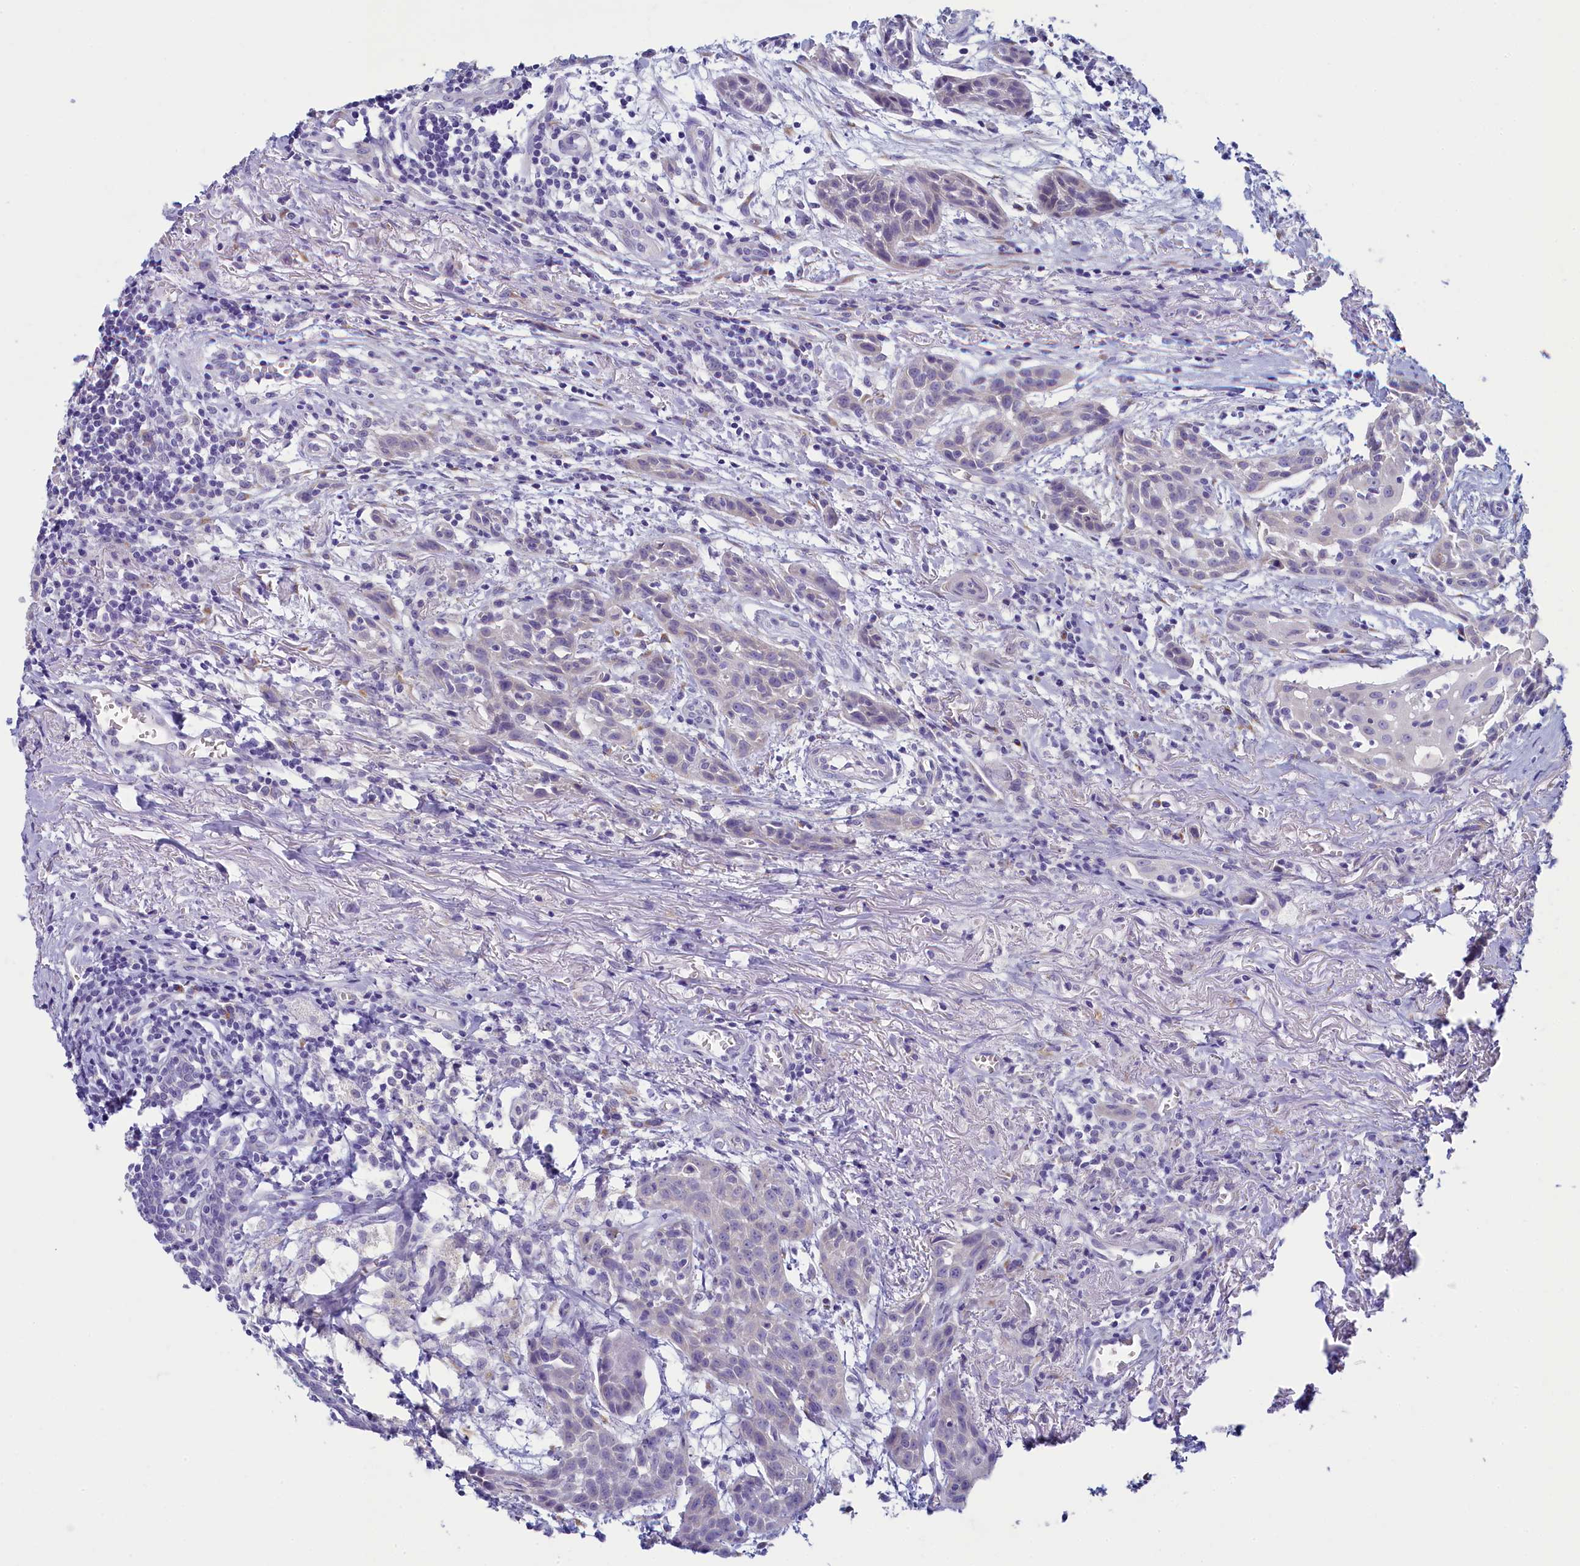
{"staining": {"intensity": "negative", "quantity": "none", "location": "none"}, "tissue": "head and neck cancer", "cell_type": "Tumor cells", "image_type": "cancer", "snomed": [{"axis": "morphology", "description": "Squamous cell carcinoma, NOS"}, {"axis": "topography", "description": "Oral tissue"}, {"axis": "topography", "description": "Head-Neck"}], "caption": "Histopathology image shows no significant protein positivity in tumor cells of head and neck squamous cell carcinoma.", "gene": "SKA3", "patient": {"sex": "female", "age": 50}}